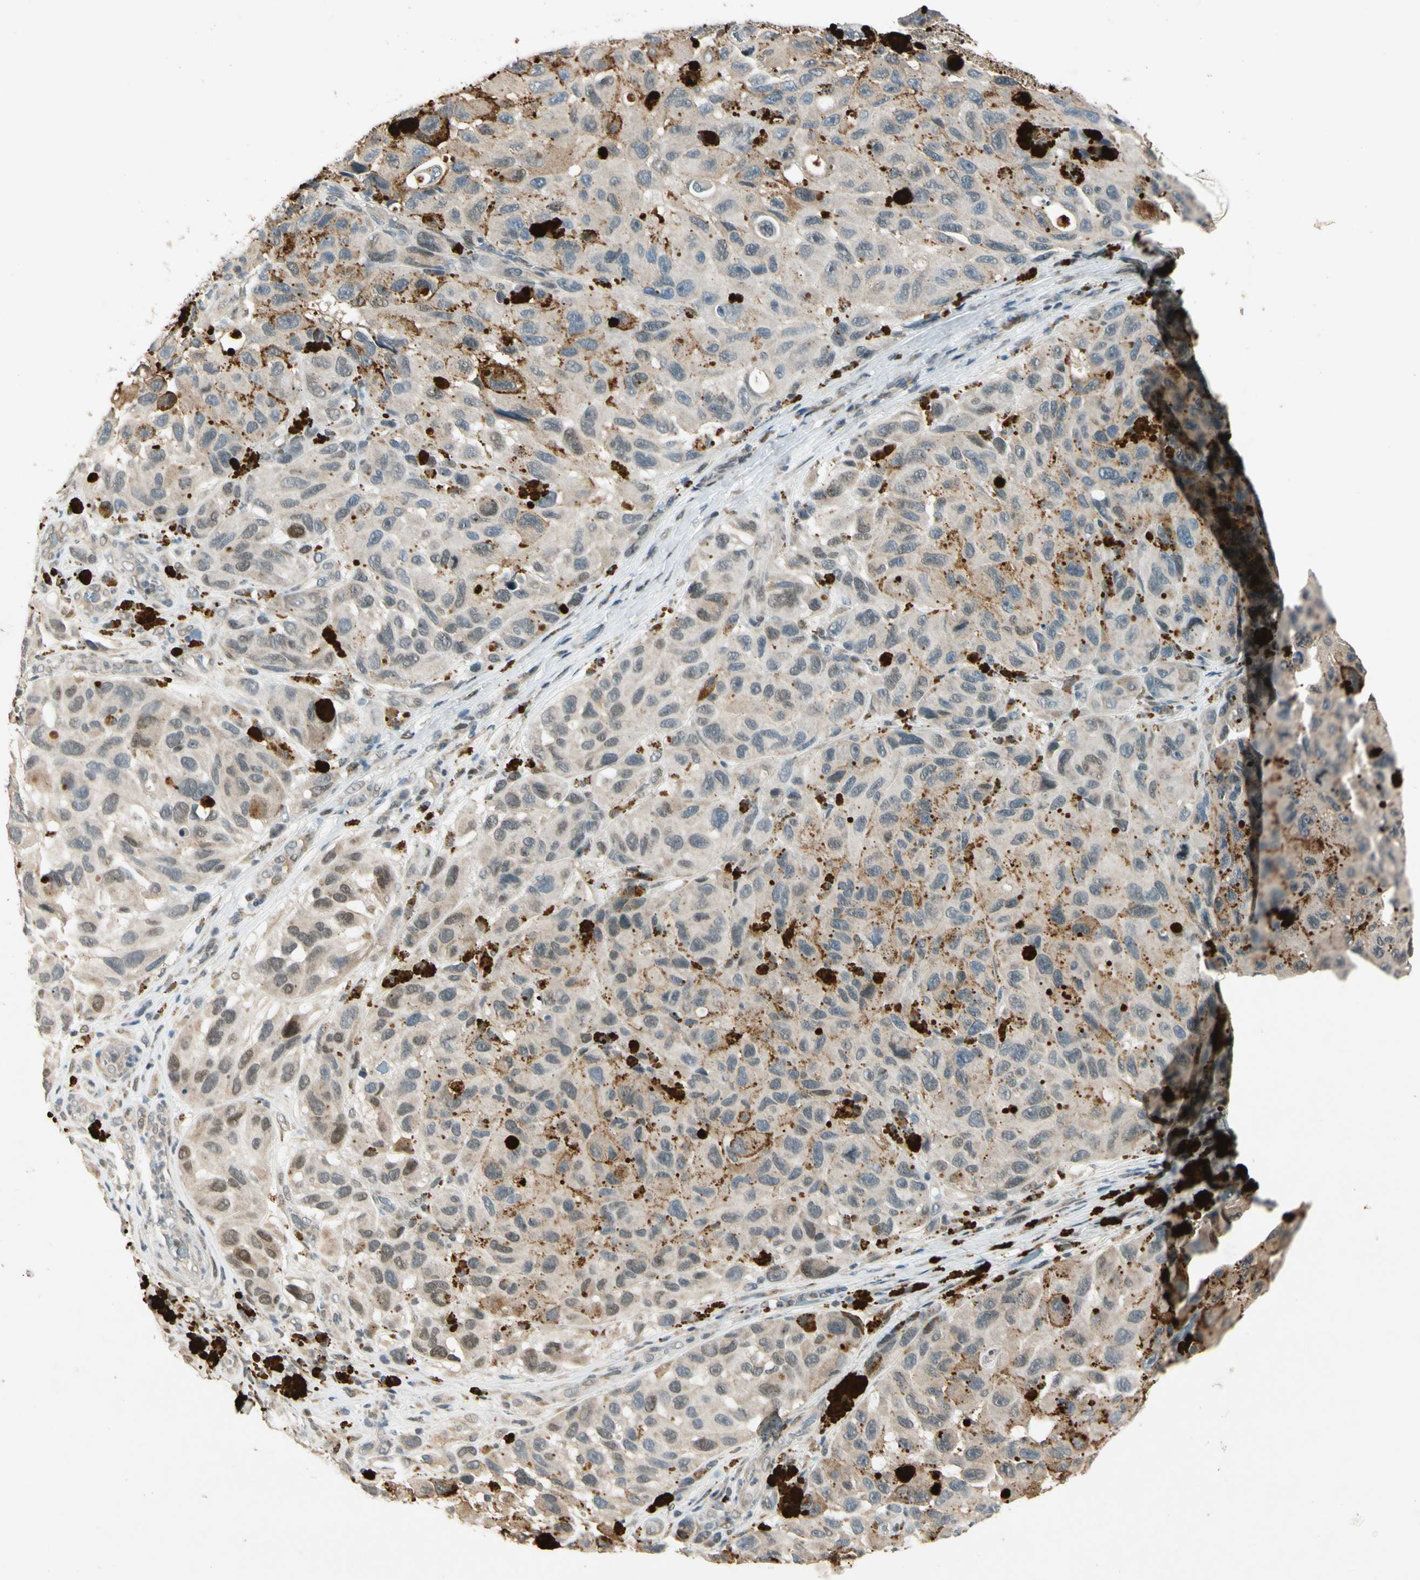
{"staining": {"intensity": "weak", "quantity": "25%-75%", "location": "cytoplasmic/membranous,nuclear"}, "tissue": "melanoma", "cell_type": "Tumor cells", "image_type": "cancer", "snomed": [{"axis": "morphology", "description": "Malignant melanoma, NOS"}, {"axis": "topography", "description": "Skin"}], "caption": "High-power microscopy captured an immunohistochemistry photomicrograph of melanoma, revealing weak cytoplasmic/membranous and nuclear staining in approximately 25%-75% of tumor cells.", "gene": "ZBTB4", "patient": {"sex": "female", "age": 73}}